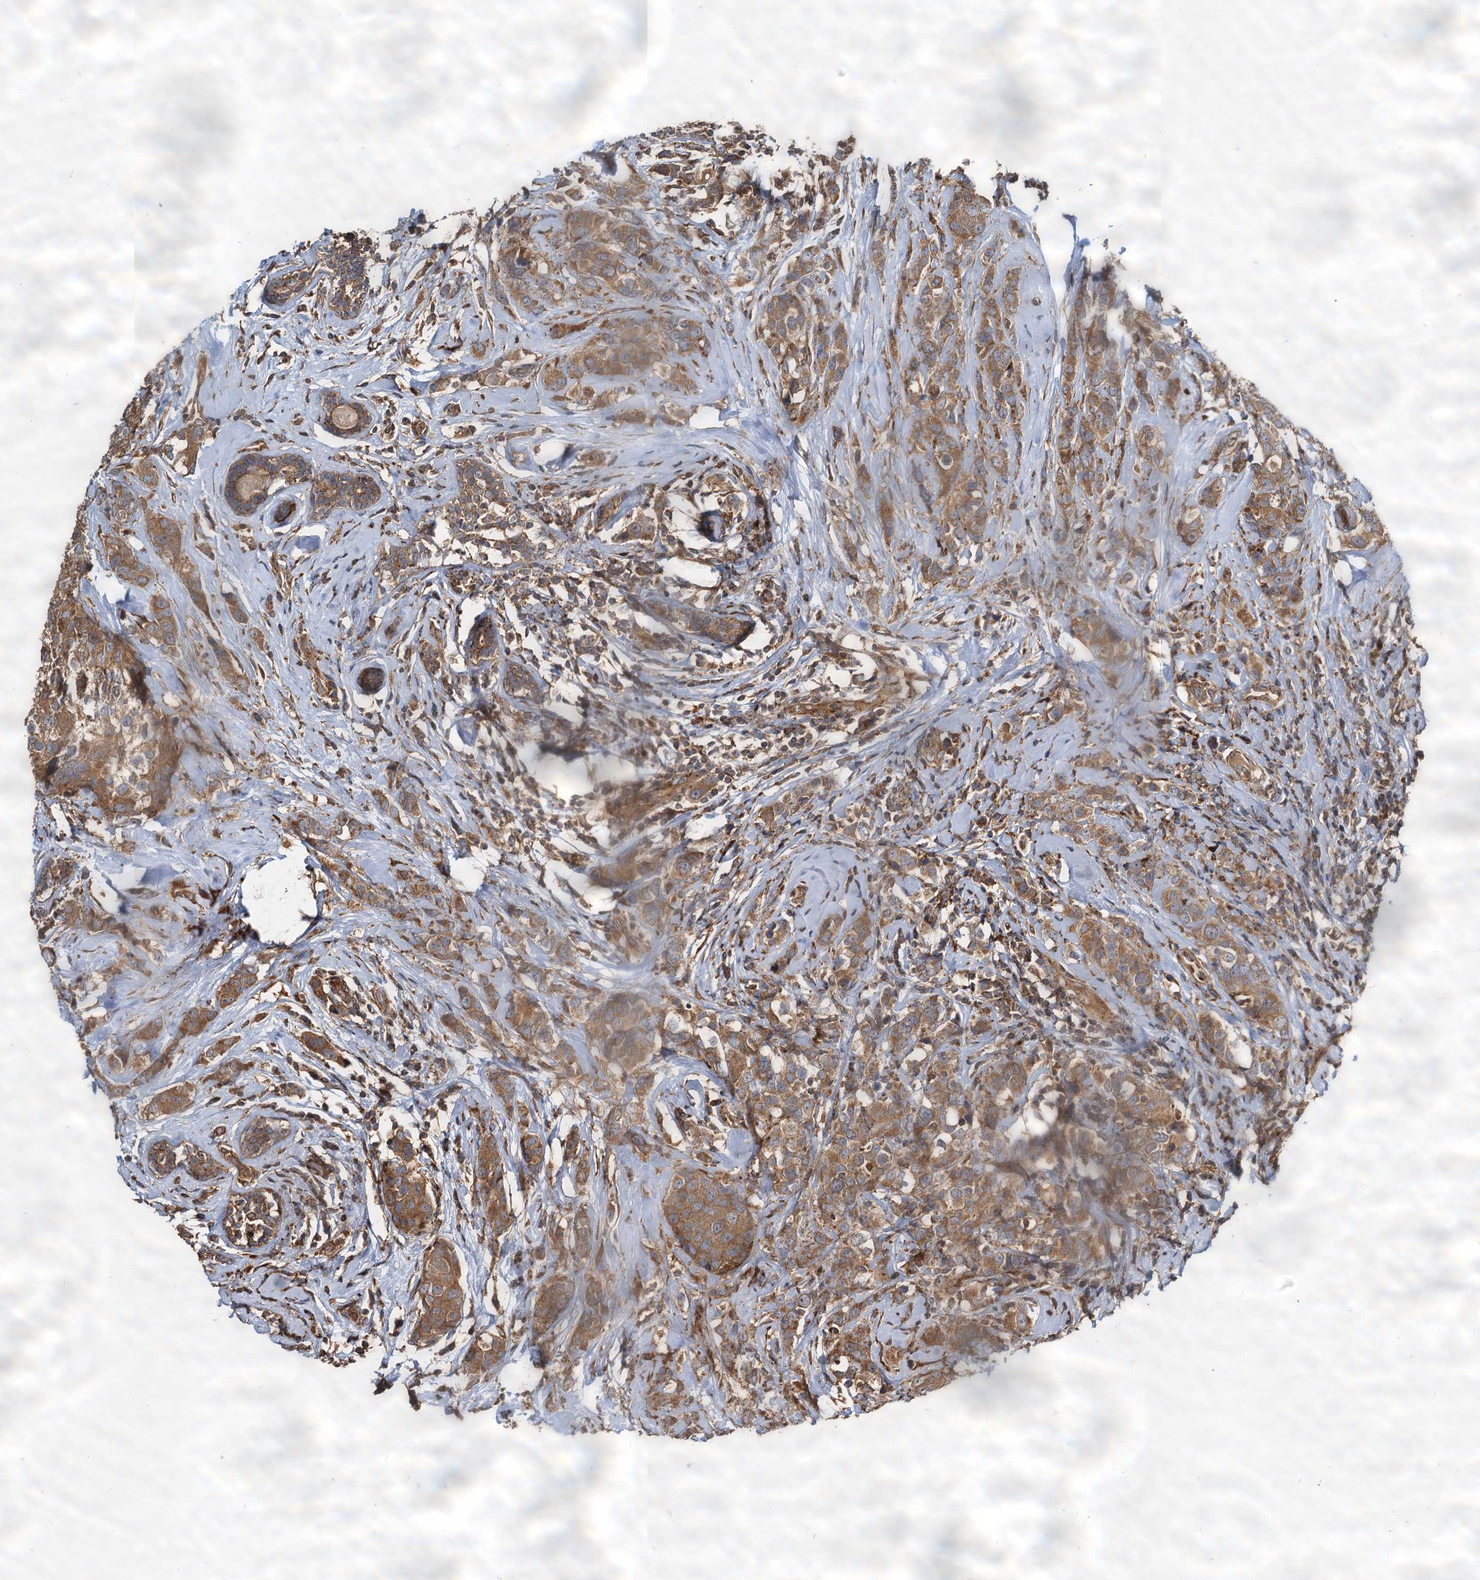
{"staining": {"intensity": "moderate", "quantity": ">75%", "location": "cytoplasmic/membranous"}, "tissue": "breast cancer", "cell_type": "Tumor cells", "image_type": "cancer", "snomed": [{"axis": "morphology", "description": "Lobular carcinoma"}, {"axis": "topography", "description": "Breast"}], "caption": "A brown stain labels moderate cytoplasmic/membranous positivity of a protein in human breast lobular carcinoma tumor cells. The protein of interest is stained brown, and the nuclei are stained in blue (DAB IHC with brightfield microscopy, high magnification).", "gene": "WDR73", "patient": {"sex": "female", "age": 59}}